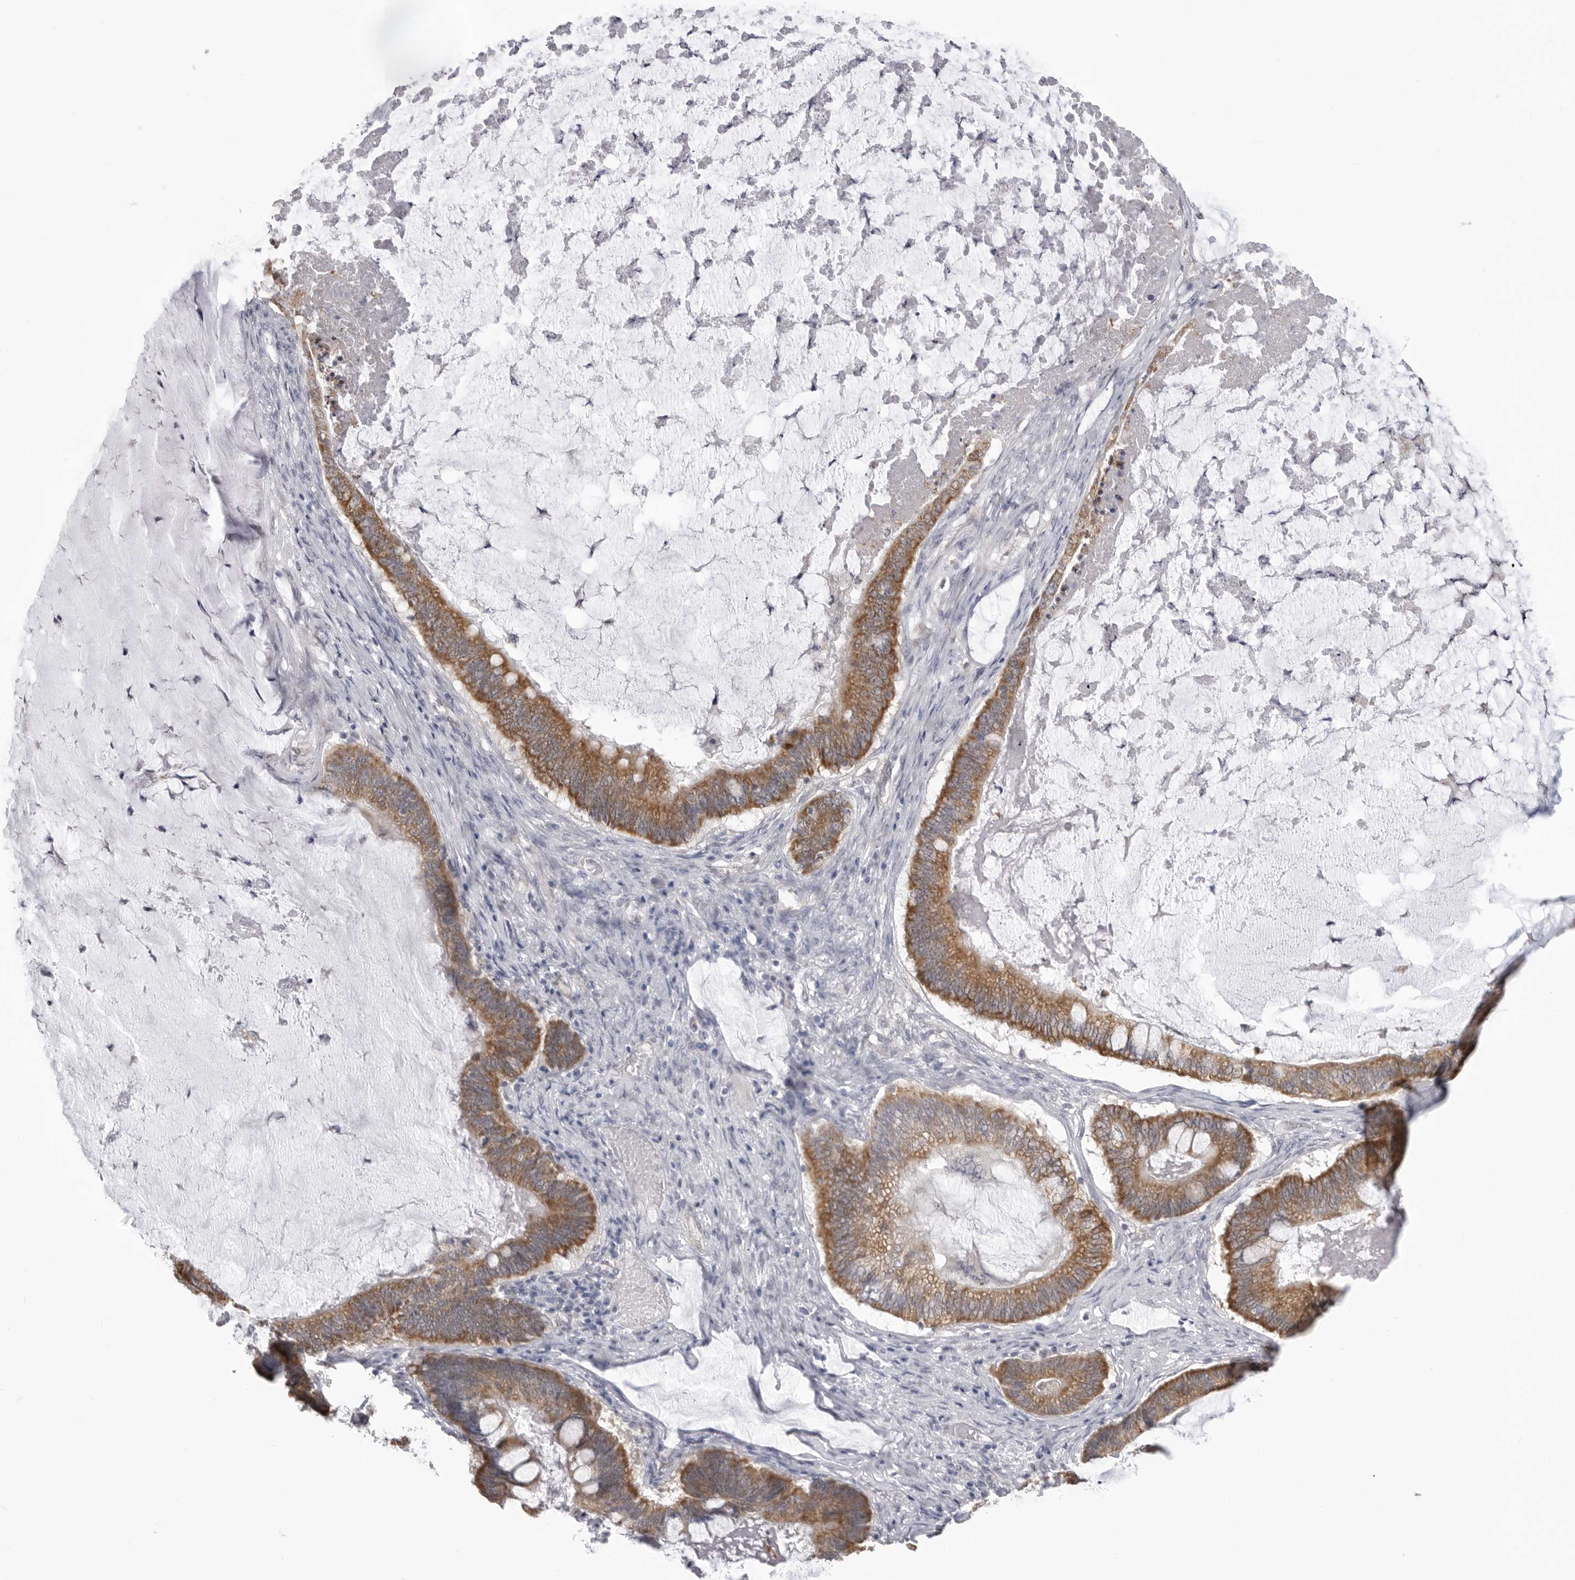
{"staining": {"intensity": "moderate", "quantity": ">75%", "location": "cytoplasmic/membranous"}, "tissue": "ovarian cancer", "cell_type": "Tumor cells", "image_type": "cancer", "snomed": [{"axis": "morphology", "description": "Cystadenocarcinoma, mucinous, NOS"}, {"axis": "topography", "description": "Ovary"}], "caption": "Protein analysis of ovarian mucinous cystadenocarcinoma tissue reveals moderate cytoplasmic/membranous staining in approximately >75% of tumor cells. (Stains: DAB in brown, nuclei in blue, Microscopy: brightfield microscopy at high magnification).", "gene": "FH", "patient": {"sex": "female", "age": 61}}